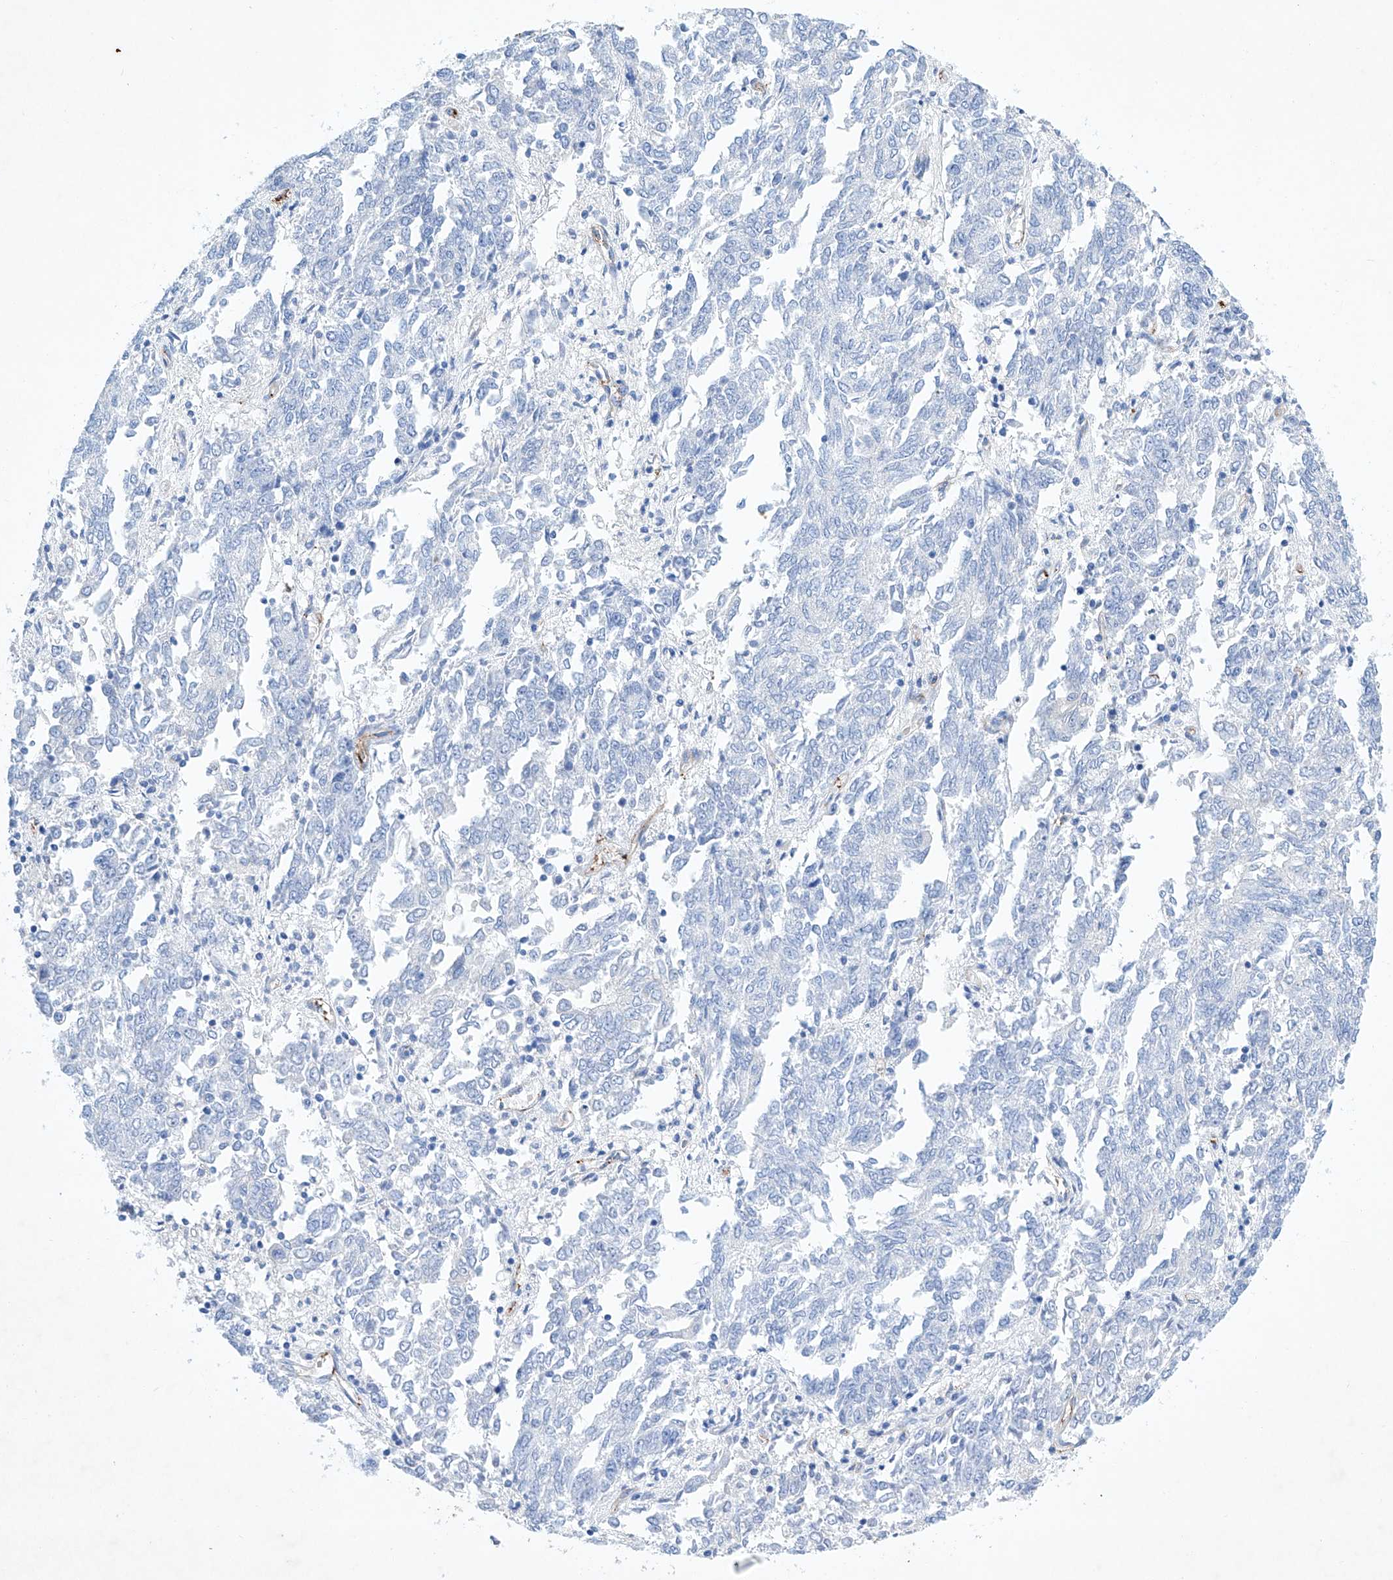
{"staining": {"intensity": "negative", "quantity": "none", "location": "none"}, "tissue": "endometrial cancer", "cell_type": "Tumor cells", "image_type": "cancer", "snomed": [{"axis": "morphology", "description": "Adenocarcinoma, NOS"}, {"axis": "topography", "description": "Endometrium"}], "caption": "Tumor cells are negative for protein expression in human endometrial adenocarcinoma.", "gene": "ETV7", "patient": {"sex": "female", "age": 80}}